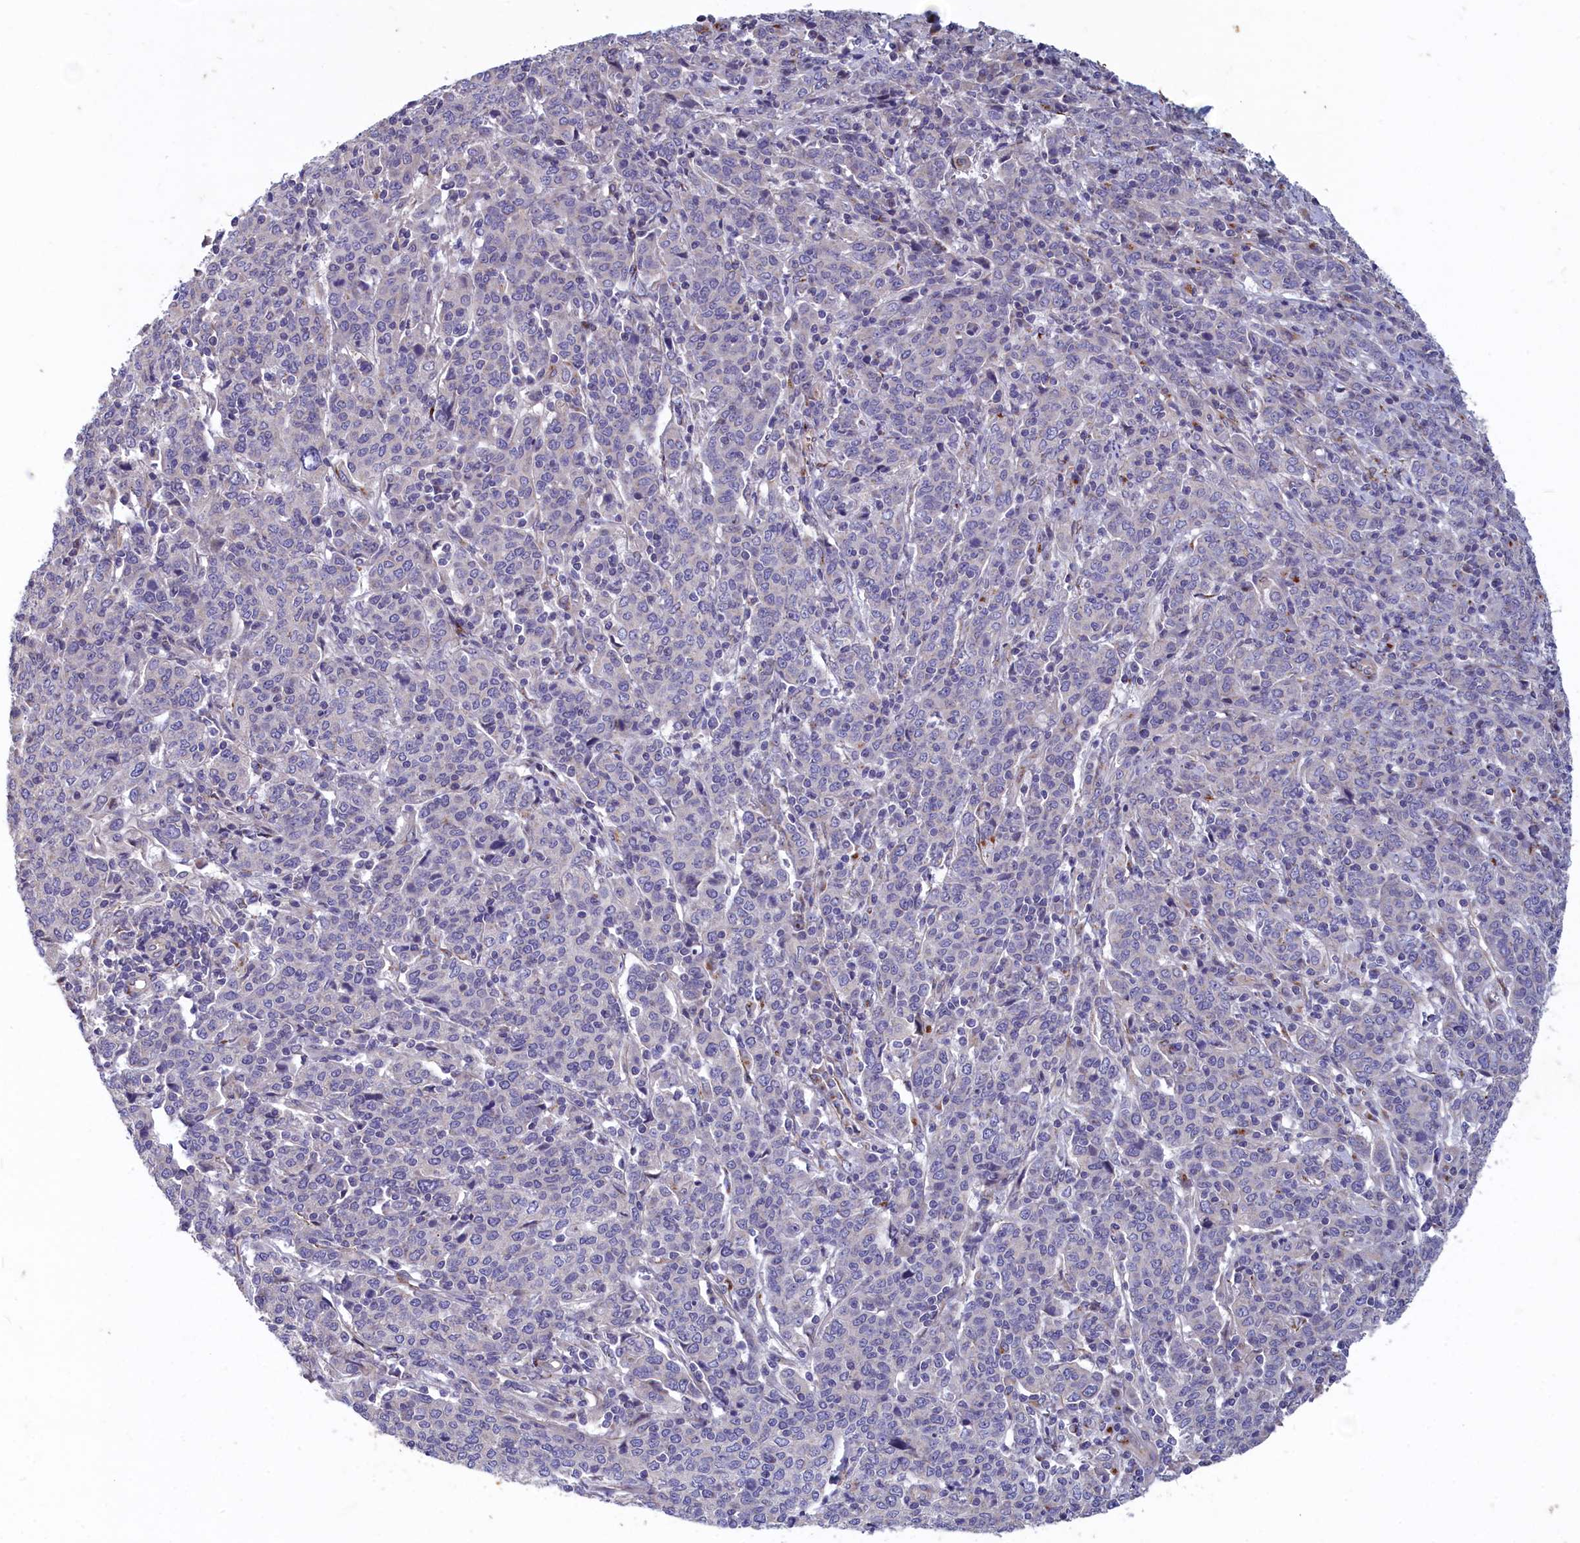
{"staining": {"intensity": "negative", "quantity": "none", "location": "none"}, "tissue": "cervical cancer", "cell_type": "Tumor cells", "image_type": "cancer", "snomed": [{"axis": "morphology", "description": "Squamous cell carcinoma, NOS"}, {"axis": "topography", "description": "Cervix"}], "caption": "The micrograph exhibits no significant staining in tumor cells of squamous cell carcinoma (cervical).", "gene": "TUBGCP4", "patient": {"sex": "female", "age": 67}}